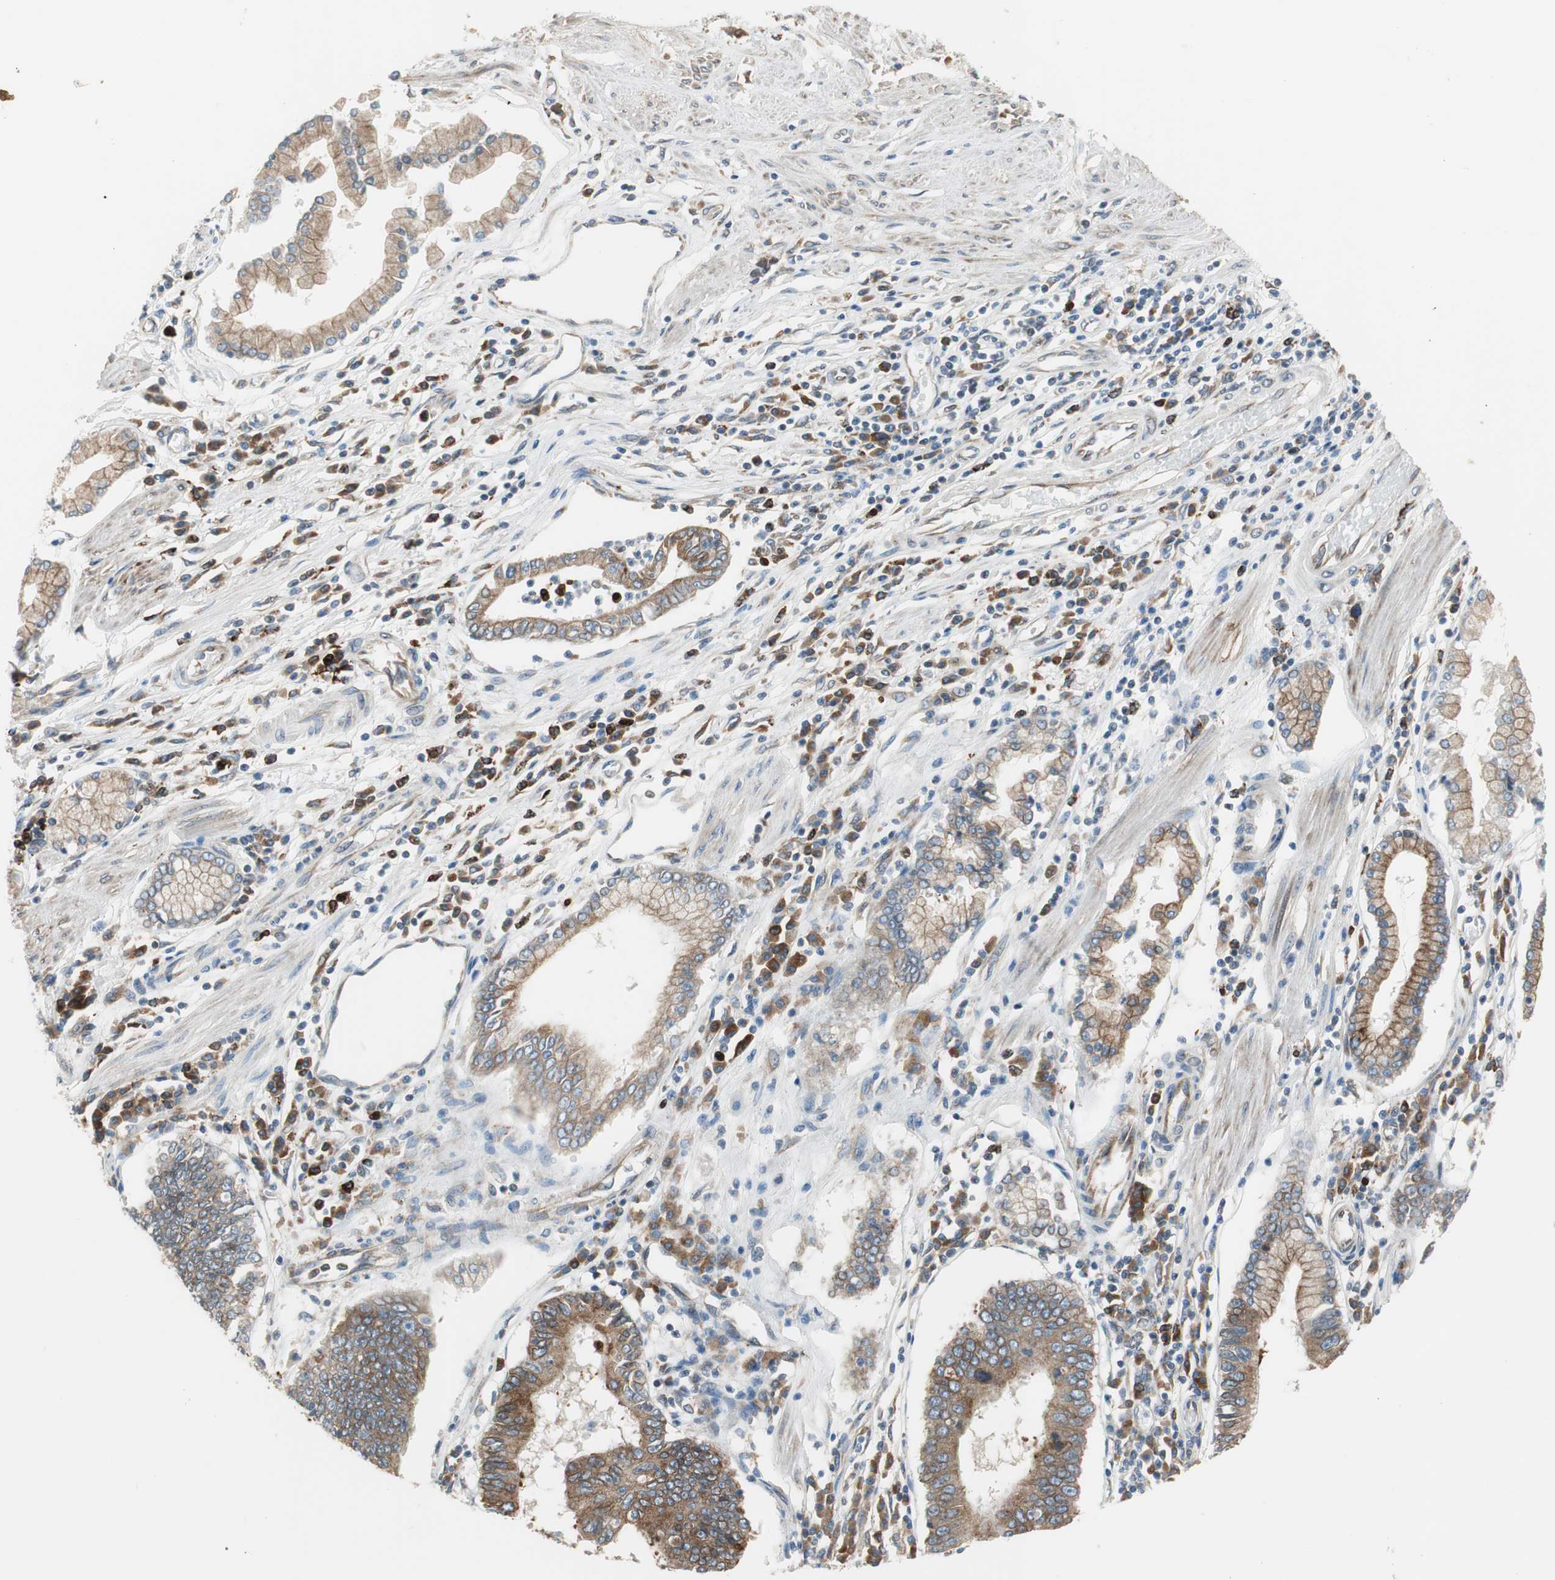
{"staining": {"intensity": "moderate", "quantity": ">75%", "location": "cytoplasmic/membranous"}, "tissue": "stomach cancer", "cell_type": "Tumor cells", "image_type": "cancer", "snomed": [{"axis": "morphology", "description": "Adenocarcinoma, NOS"}, {"axis": "topography", "description": "Stomach"}], "caption": "Human adenocarcinoma (stomach) stained with a brown dye demonstrates moderate cytoplasmic/membranous positive positivity in about >75% of tumor cells.", "gene": "CLCC1", "patient": {"sex": "male", "age": 59}}